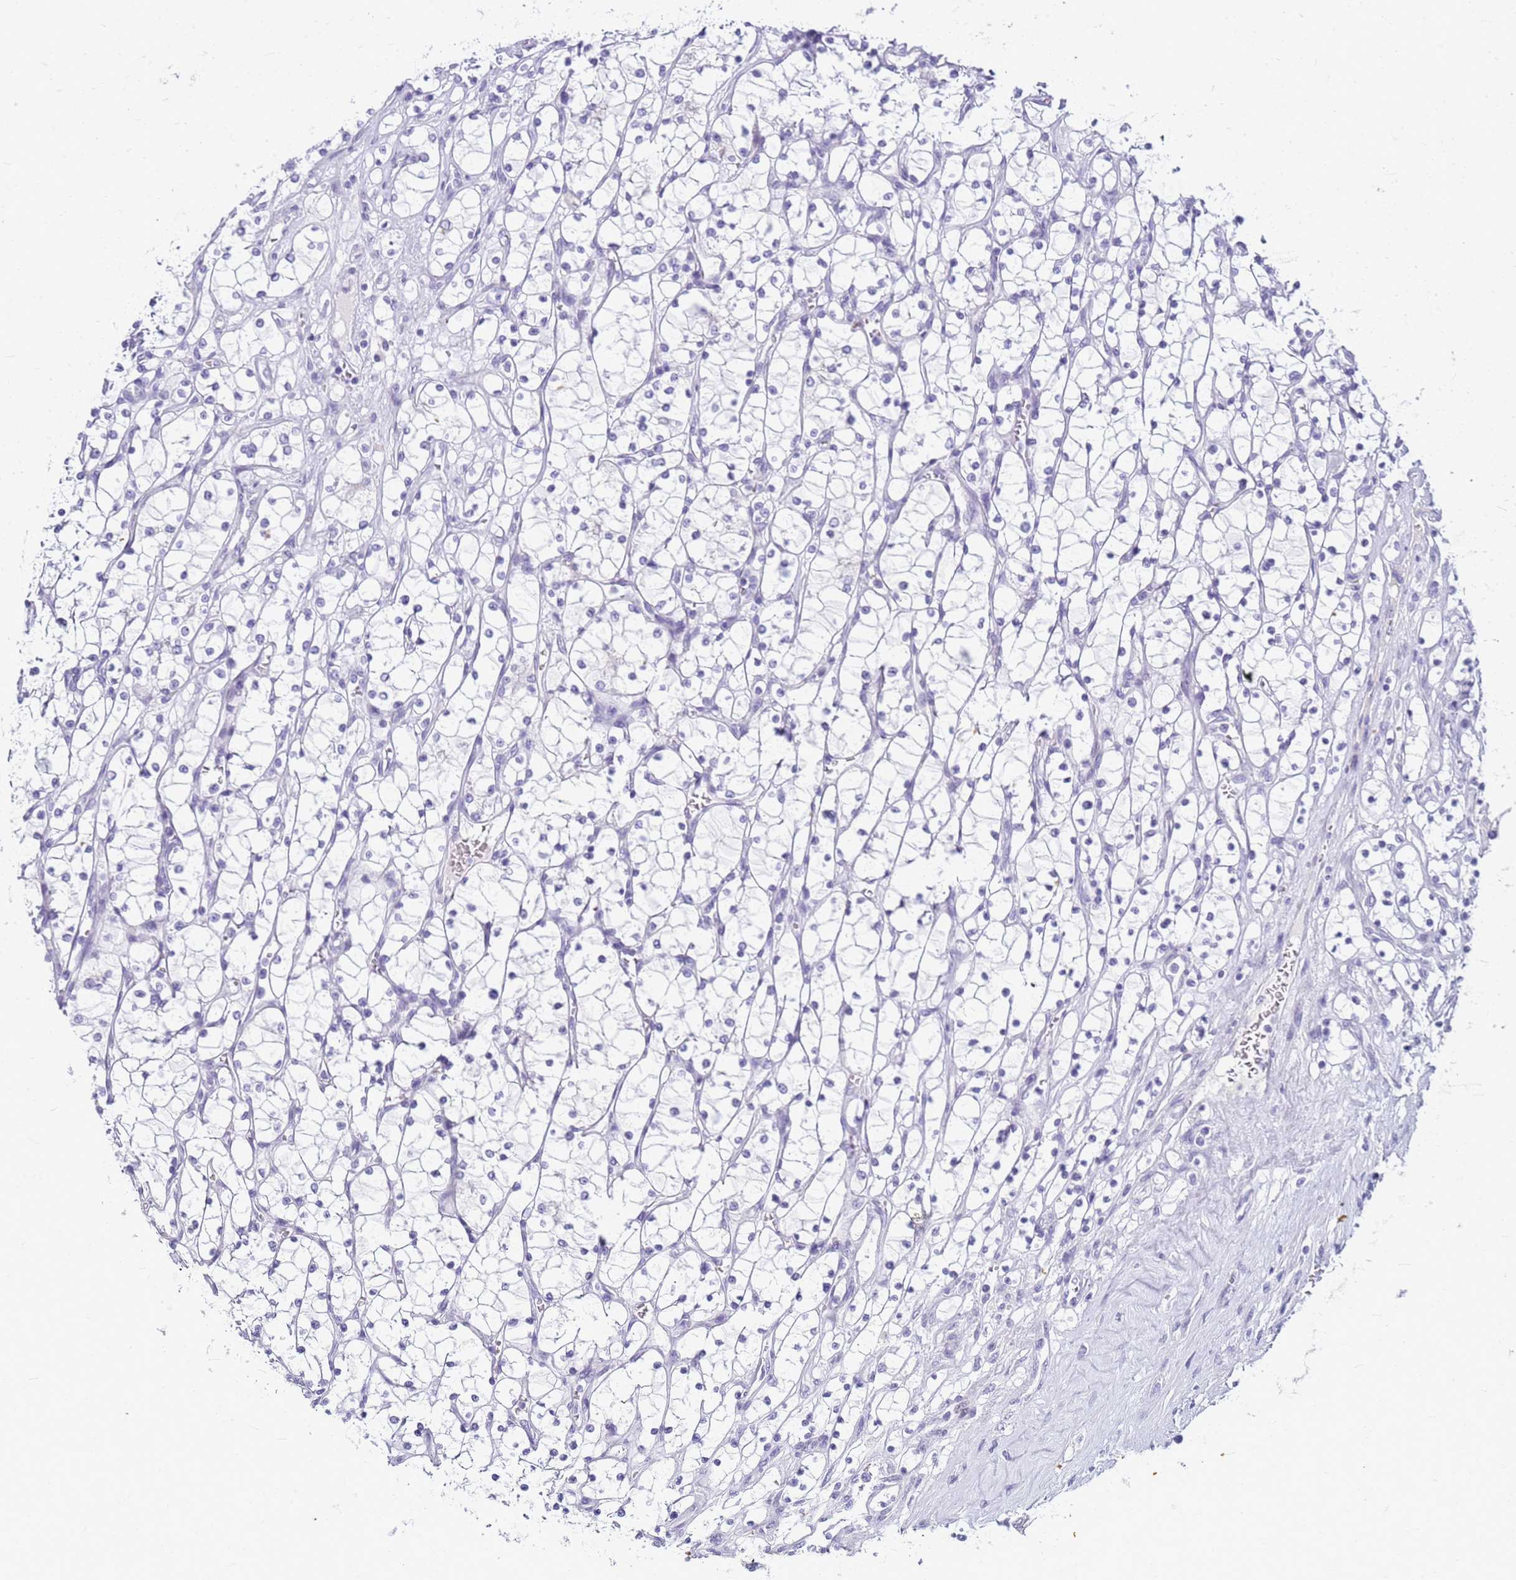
{"staining": {"intensity": "negative", "quantity": "none", "location": "none"}, "tissue": "renal cancer", "cell_type": "Tumor cells", "image_type": "cancer", "snomed": [{"axis": "morphology", "description": "Adenocarcinoma, NOS"}, {"axis": "topography", "description": "Kidney"}], "caption": "Immunohistochemistry (IHC) micrograph of neoplastic tissue: renal cancer stained with DAB (3,3'-diaminobenzidine) shows no significant protein expression in tumor cells. The staining is performed using DAB (3,3'-diaminobenzidine) brown chromogen with nuclei counter-stained in using hematoxylin.", "gene": "CFAP100", "patient": {"sex": "female", "age": 69}}